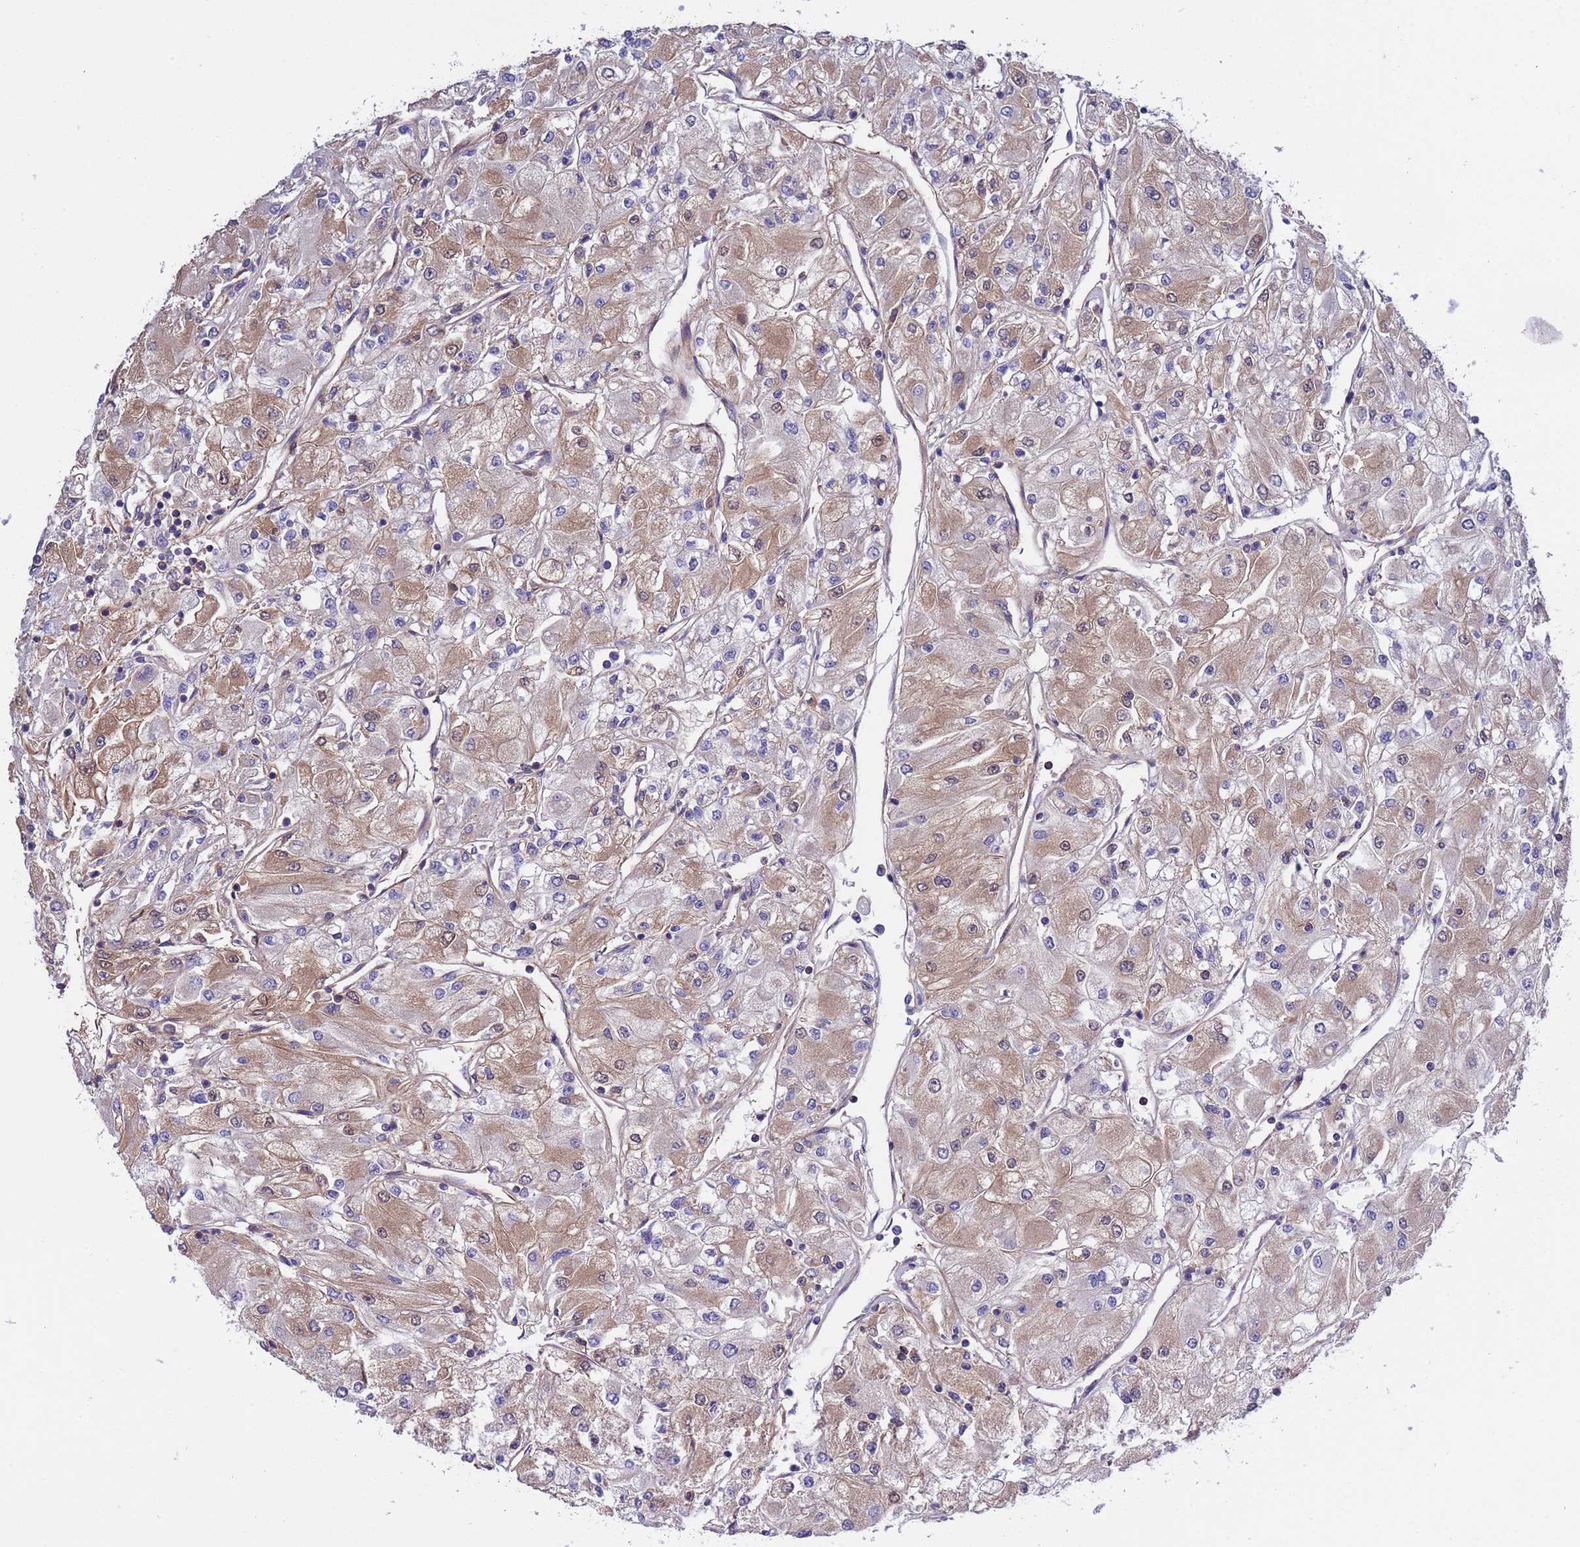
{"staining": {"intensity": "moderate", "quantity": "25%-75%", "location": "cytoplasmic/membranous,nuclear"}, "tissue": "renal cancer", "cell_type": "Tumor cells", "image_type": "cancer", "snomed": [{"axis": "morphology", "description": "Adenocarcinoma, NOS"}, {"axis": "topography", "description": "Kidney"}], "caption": "Immunohistochemical staining of human renal adenocarcinoma exhibits medium levels of moderate cytoplasmic/membranous and nuclear protein staining in approximately 25%-75% of tumor cells. (Brightfield microscopy of DAB IHC at high magnification).", "gene": "PARP16", "patient": {"sex": "male", "age": 80}}